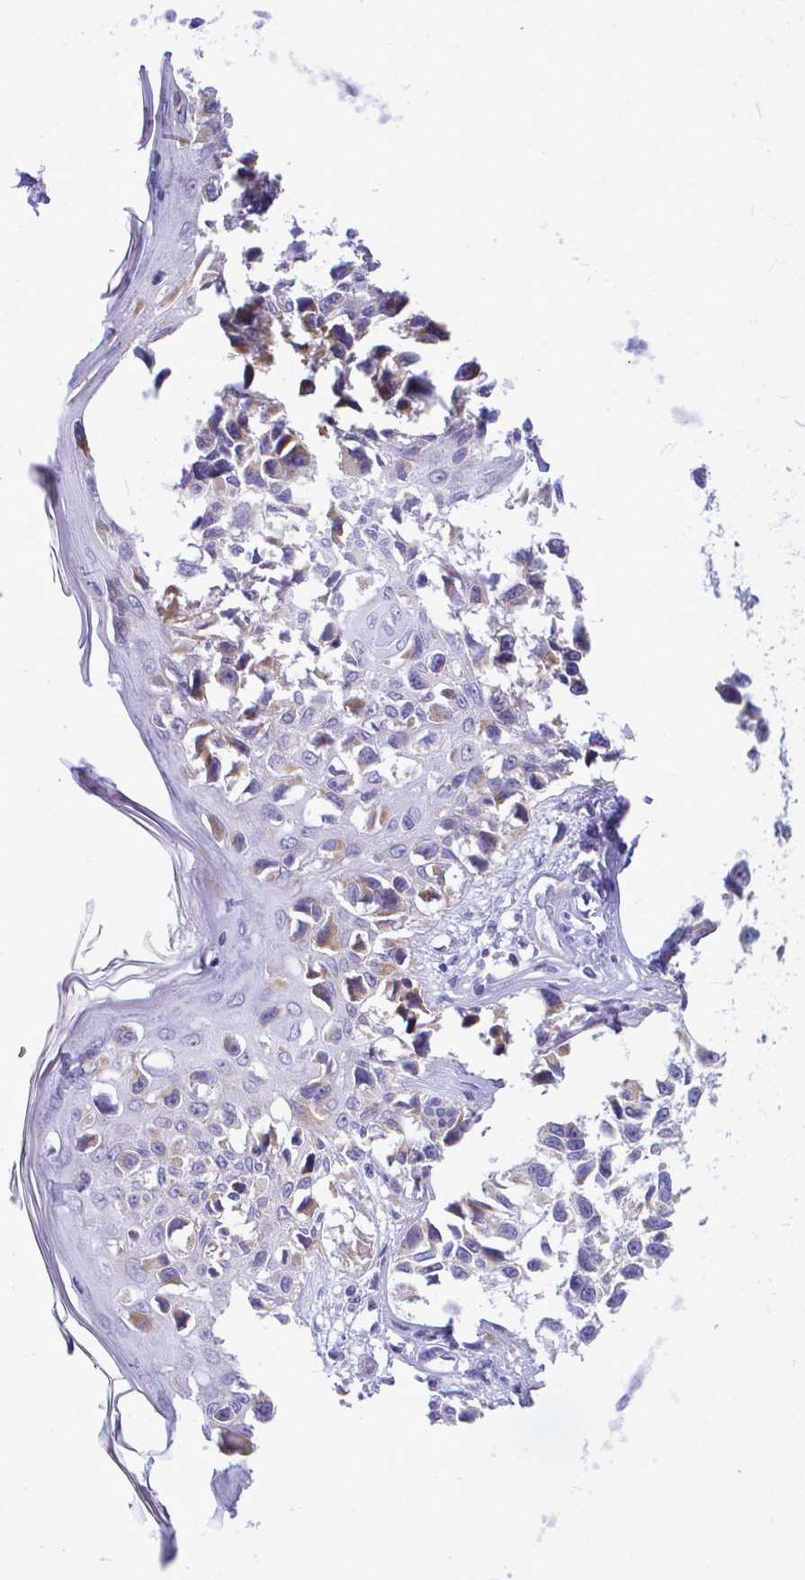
{"staining": {"intensity": "moderate", "quantity": "25%-75%", "location": "cytoplasmic/membranous"}, "tissue": "melanoma", "cell_type": "Tumor cells", "image_type": "cancer", "snomed": [{"axis": "morphology", "description": "Malignant melanoma, NOS"}, {"axis": "topography", "description": "Skin"}], "caption": "Human melanoma stained for a protein (brown) exhibits moderate cytoplasmic/membranous positive staining in about 25%-75% of tumor cells.", "gene": "MRPL19", "patient": {"sex": "male", "age": 73}}